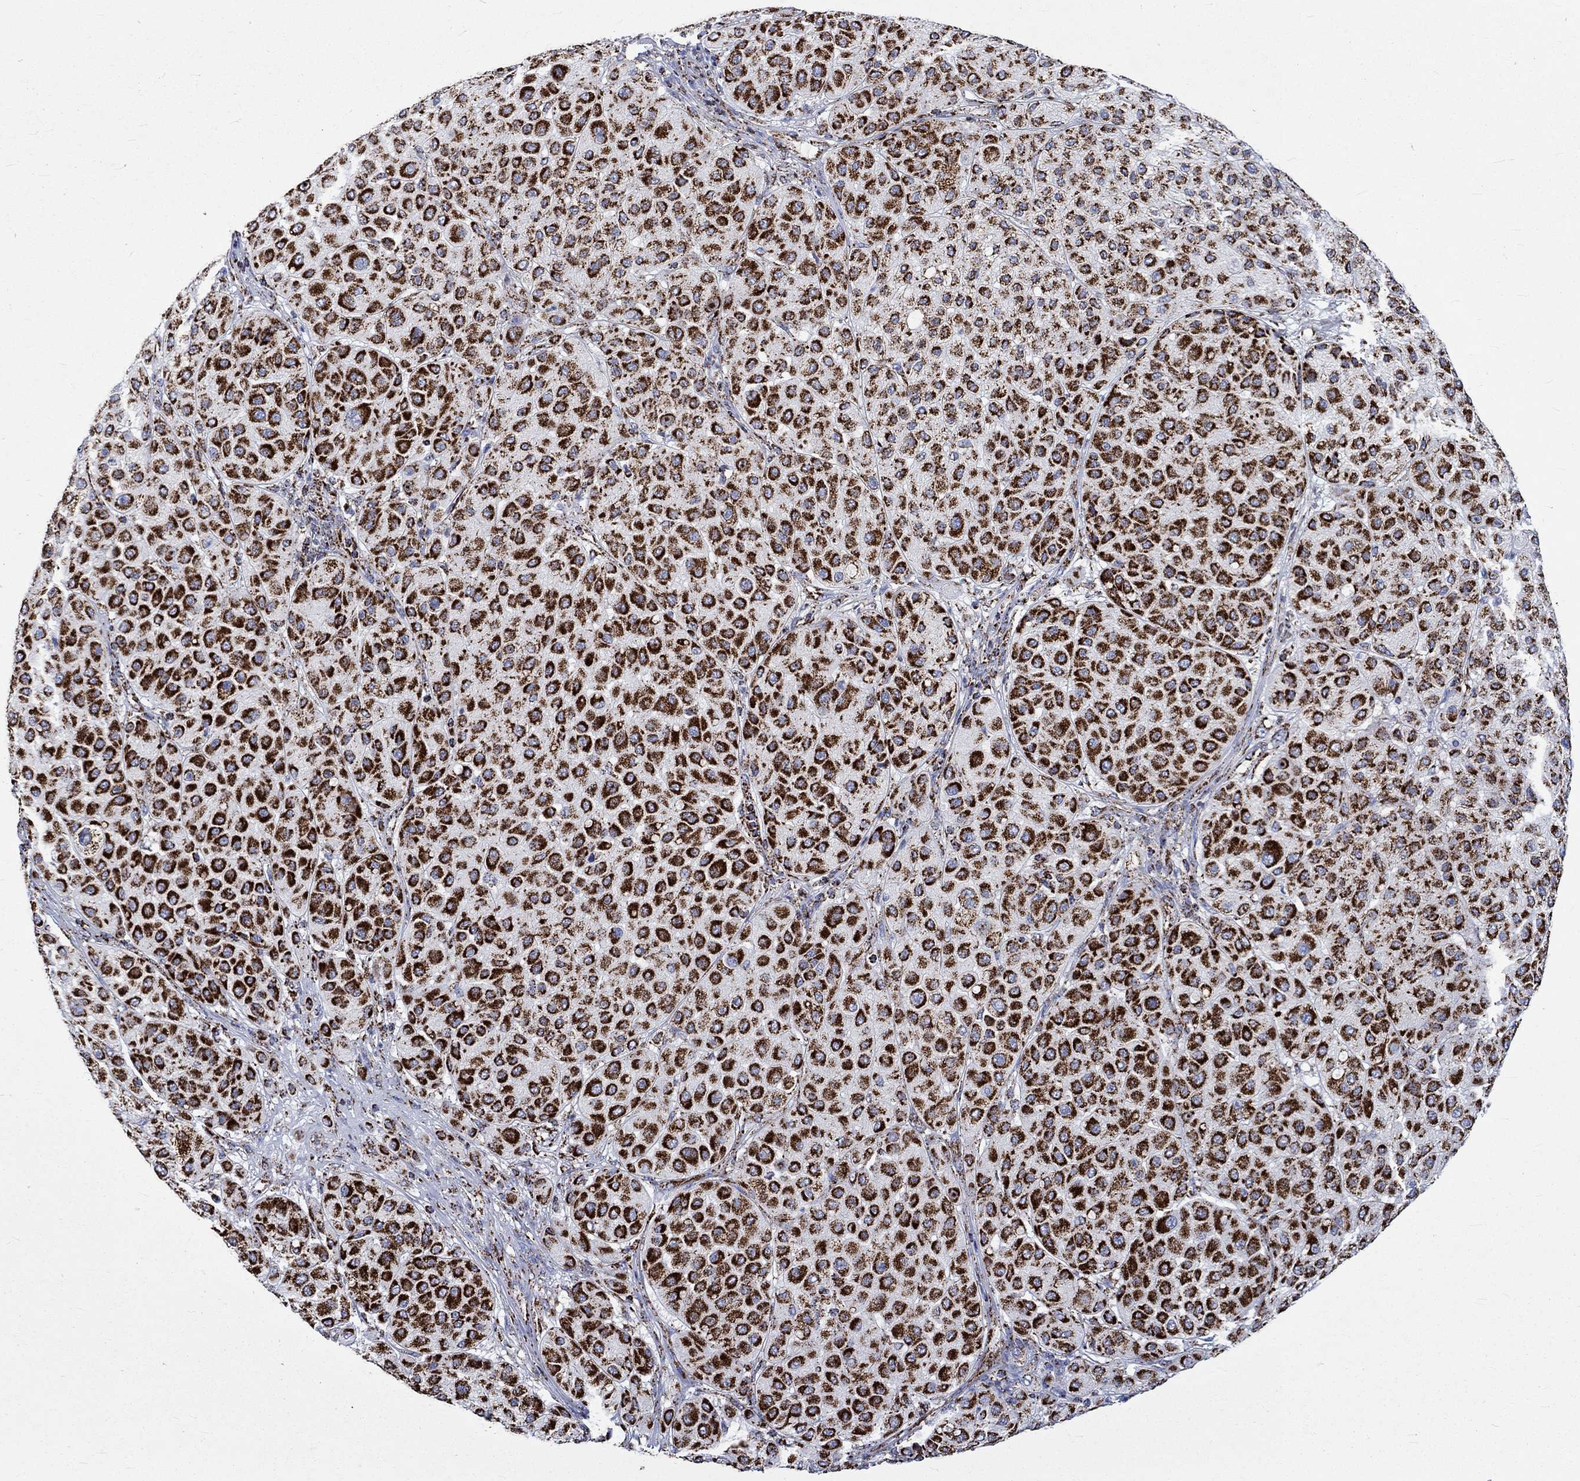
{"staining": {"intensity": "strong", "quantity": ">75%", "location": "cytoplasmic/membranous"}, "tissue": "melanoma", "cell_type": "Tumor cells", "image_type": "cancer", "snomed": [{"axis": "morphology", "description": "Malignant melanoma, Metastatic site"}, {"axis": "topography", "description": "Smooth muscle"}], "caption": "Immunohistochemistry (IHC) of human melanoma shows high levels of strong cytoplasmic/membranous expression in approximately >75% of tumor cells.", "gene": "RCE1", "patient": {"sex": "male", "age": 41}}